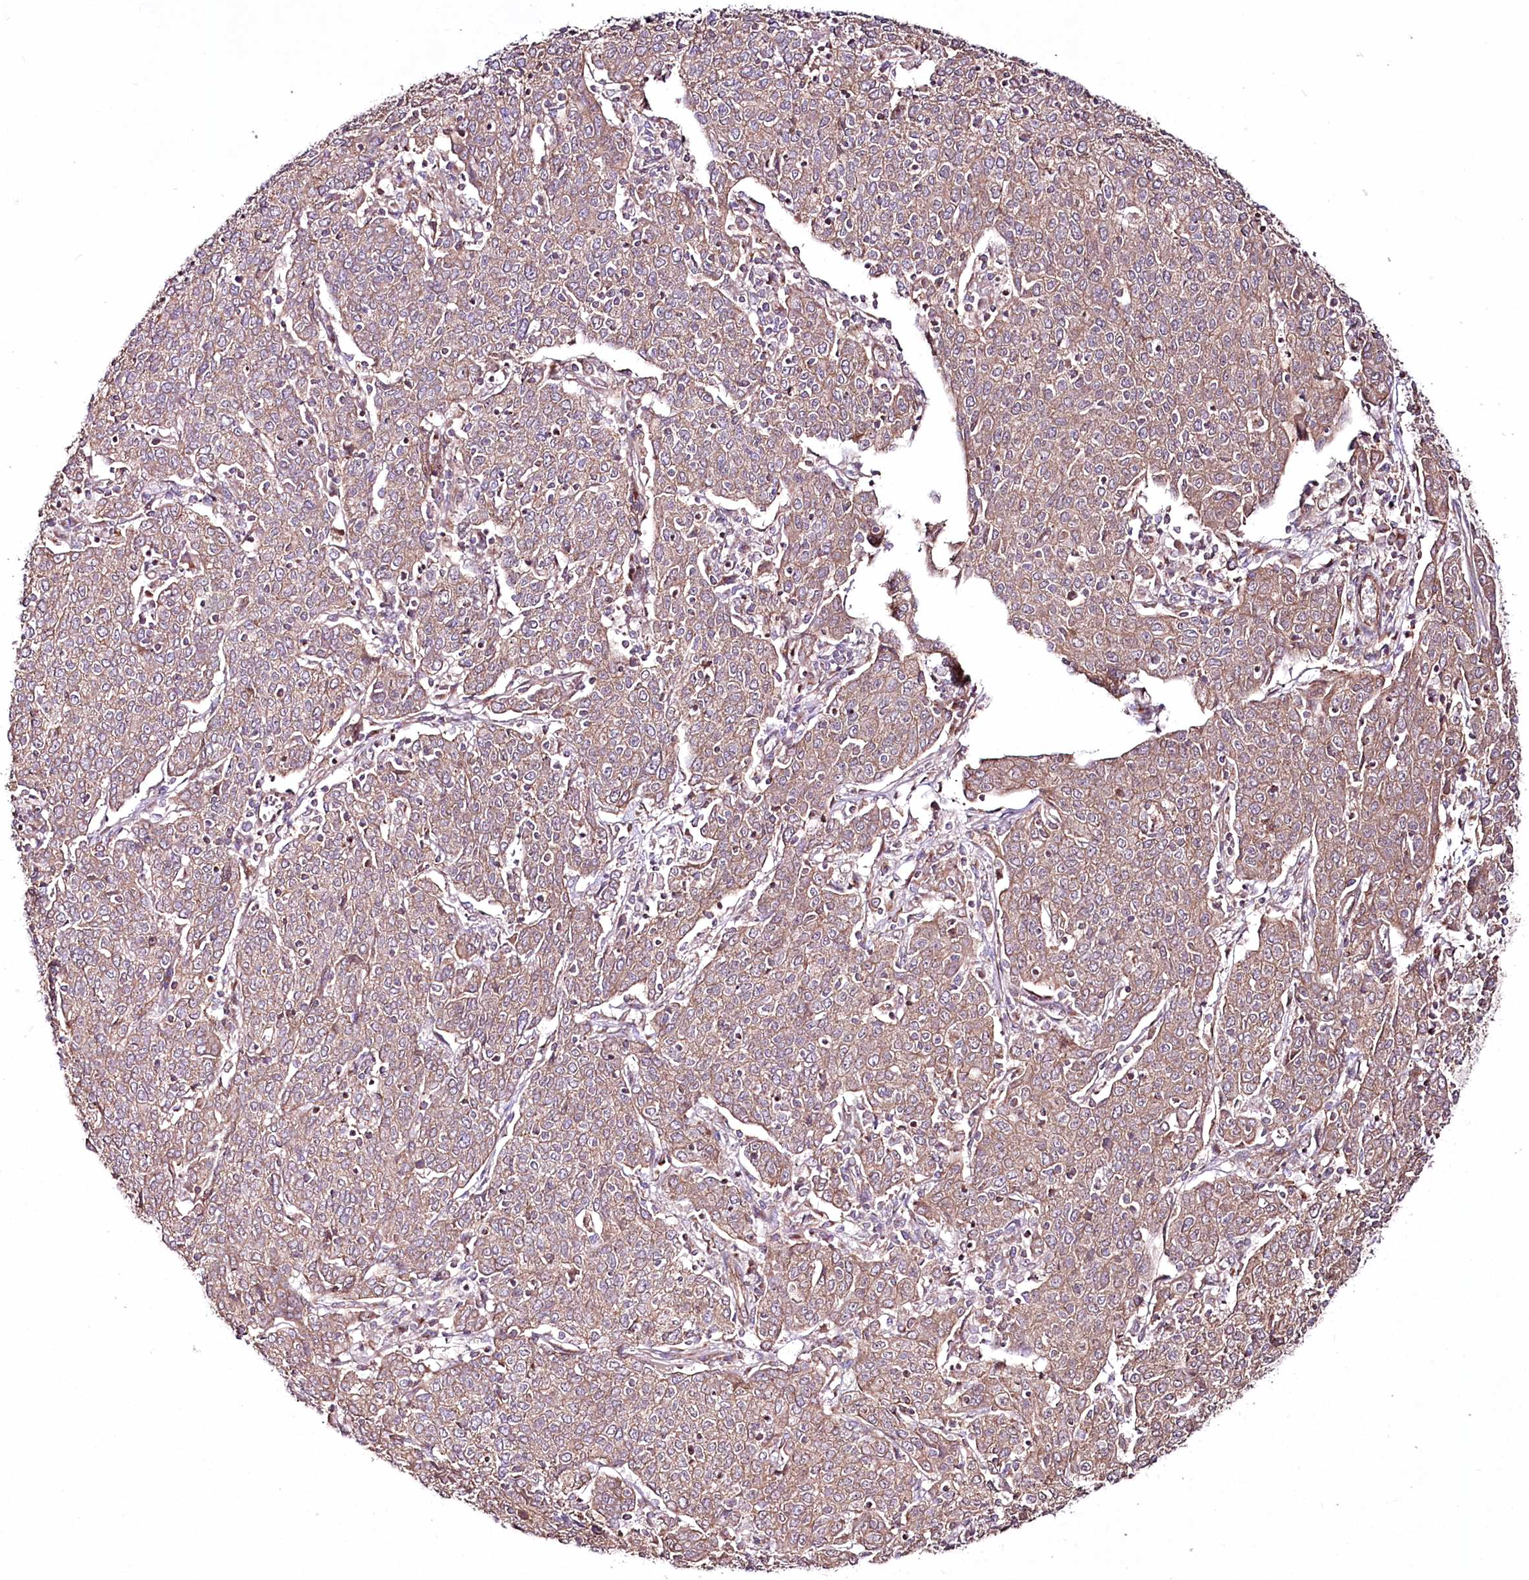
{"staining": {"intensity": "weak", "quantity": ">75%", "location": "cytoplasmic/membranous"}, "tissue": "cervical cancer", "cell_type": "Tumor cells", "image_type": "cancer", "snomed": [{"axis": "morphology", "description": "Squamous cell carcinoma, NOS"}, {"axis": "topography", "description": "Cervix"}], "caption": "Human cervical cancer stained with a brown dye exhibits weak cytoplasmic/membranous positive positivity in about >75% of tumor cells.", "gene": "REXO2", "patient": {"sex": "female", "age": 67}}